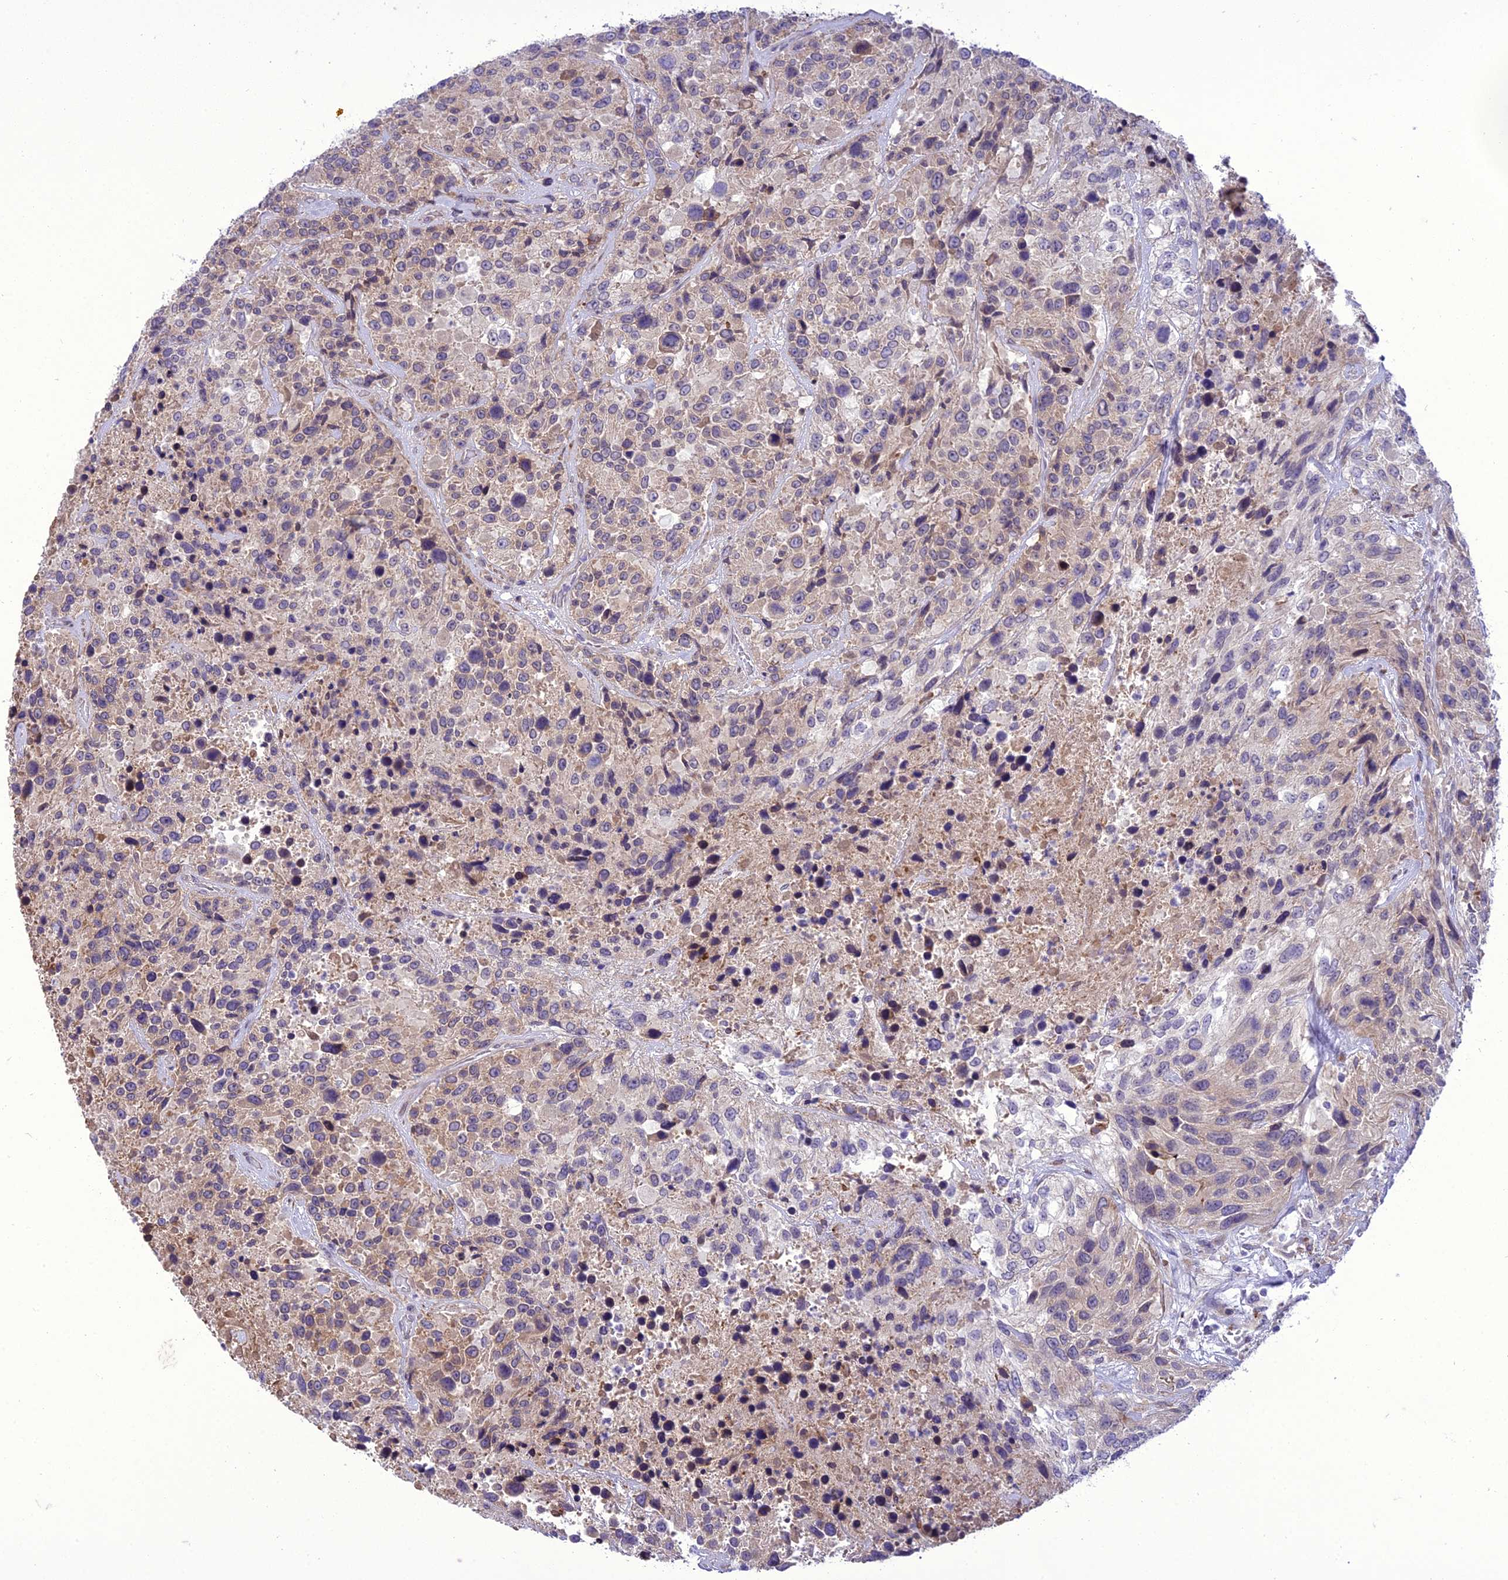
{"staining": {"intensity": "weak", "quantity": "25%-75%", "location": "cytoplasmic/membranous"}, "tissue": "urothelial cancer", "cell_type": "Tumor cells", "image_type": "cancer", "snomed": [{"axis": "morphology", "description": "Urothelial carcinoma, High grade"}, {"axis": "topography", "description": "Urinary bladder"}], "caption": "IHC of urothelial carcinoma (high-grade) displays low levels of weak cytoplasmic/membranous positivity in about 25%-75% of tumor cells. Immunohistochemistry stains the protein of interest in brown and the nuclei are stained blue.", "gene": "NEURL2", "patient": {"sex": "female", "age": 70}}